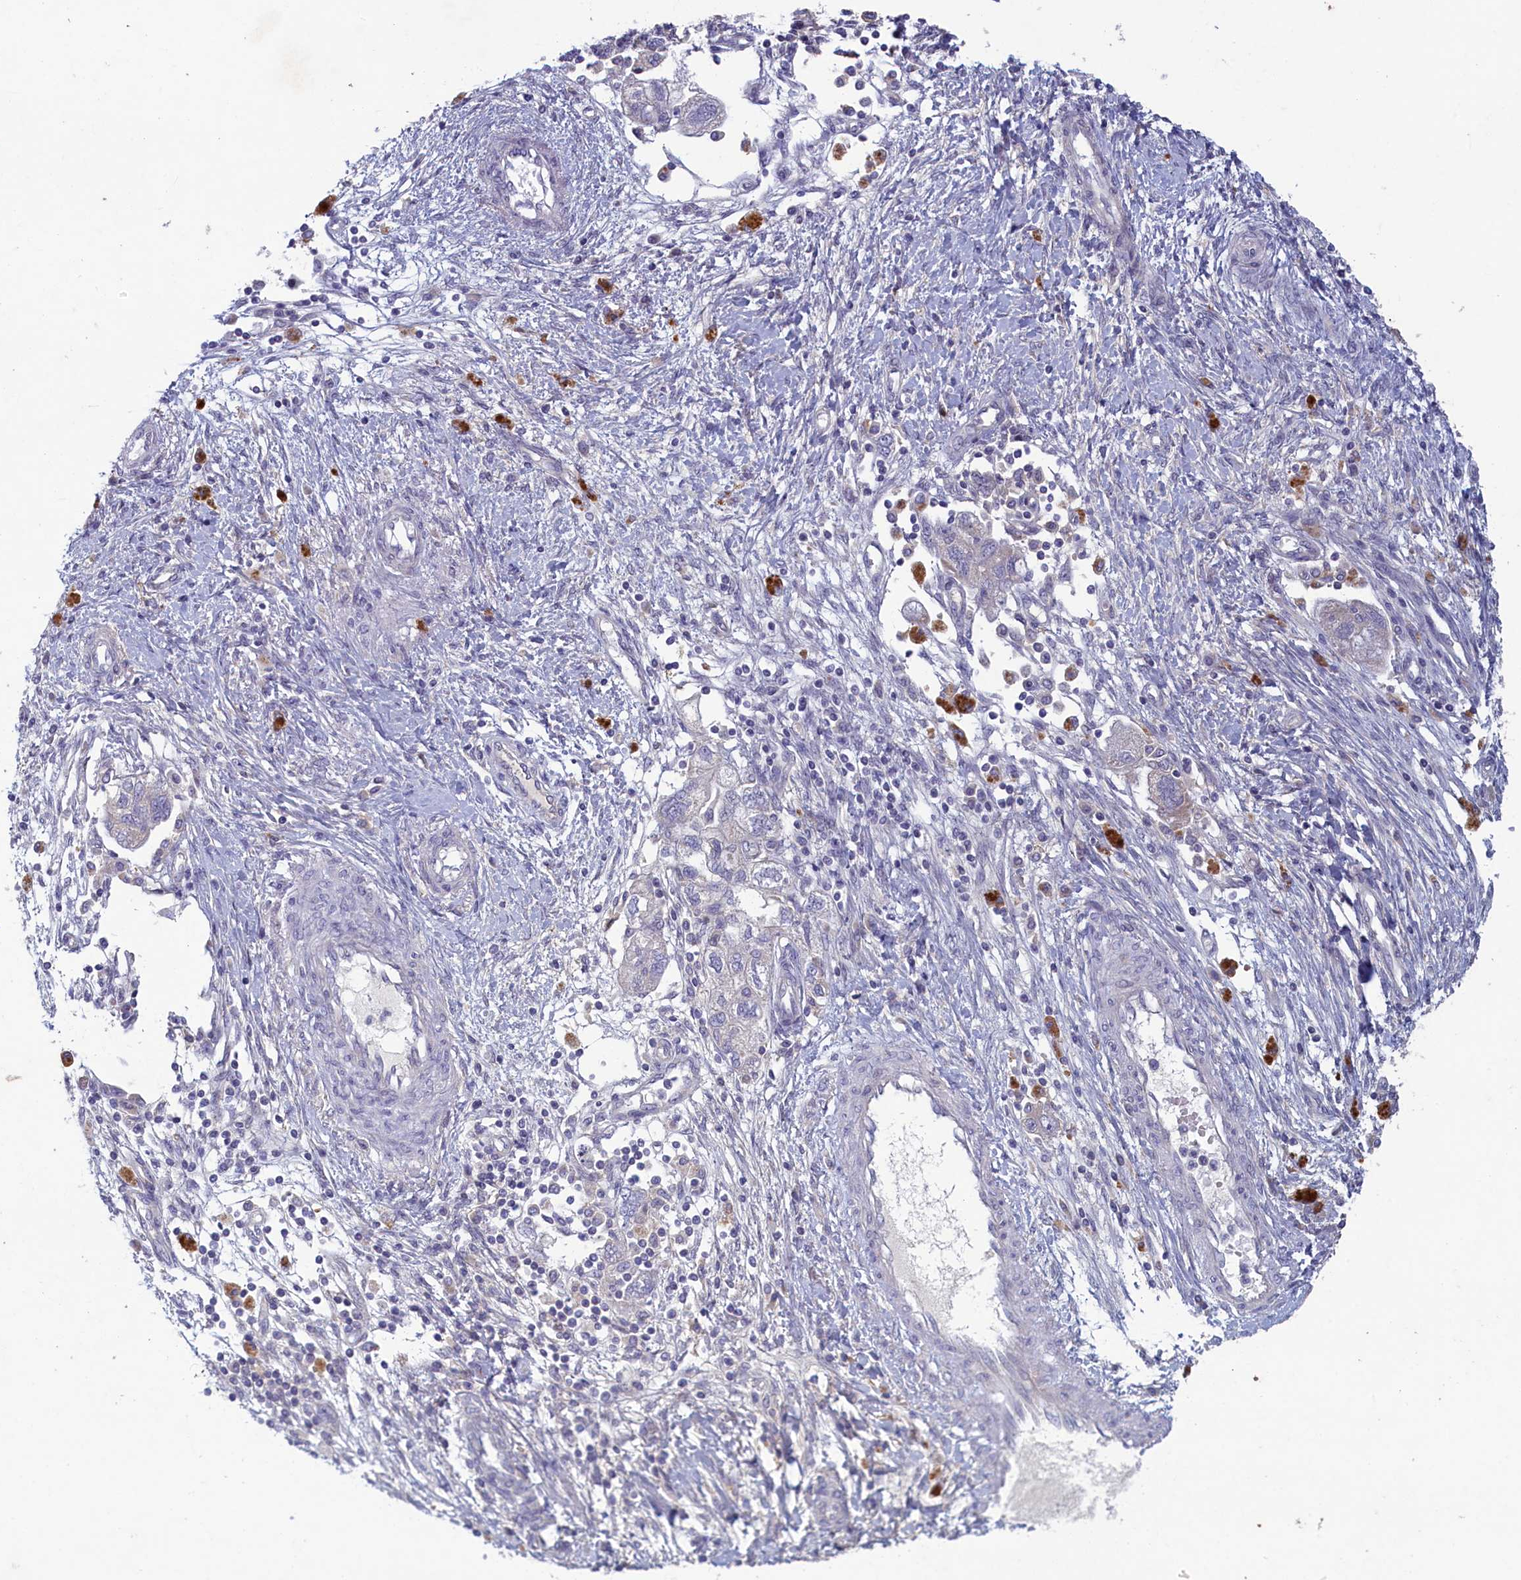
{"staining": {"intensity": "negative", "quantity": "none", "location": "none"}, "tissue": "ovarian cancer", "cell_type": "Tumor cells", "image_type": "cancer", "snomed": [{"axis": "morphology", "description": "Carcinoma, NOS"}, {"axis": "morphology", "description": "Cystadenocarcinoma, serous, NOS"}, {"axis": "topography", "description": "Ovary"}], "caption": "This is a micrograph of immunohistochemistry staining of carcinoma (ovarian), which shows no staining in tumor cells.", "gene": "PLEKHG6", "patient": {"sex": "female", "age": 69}}